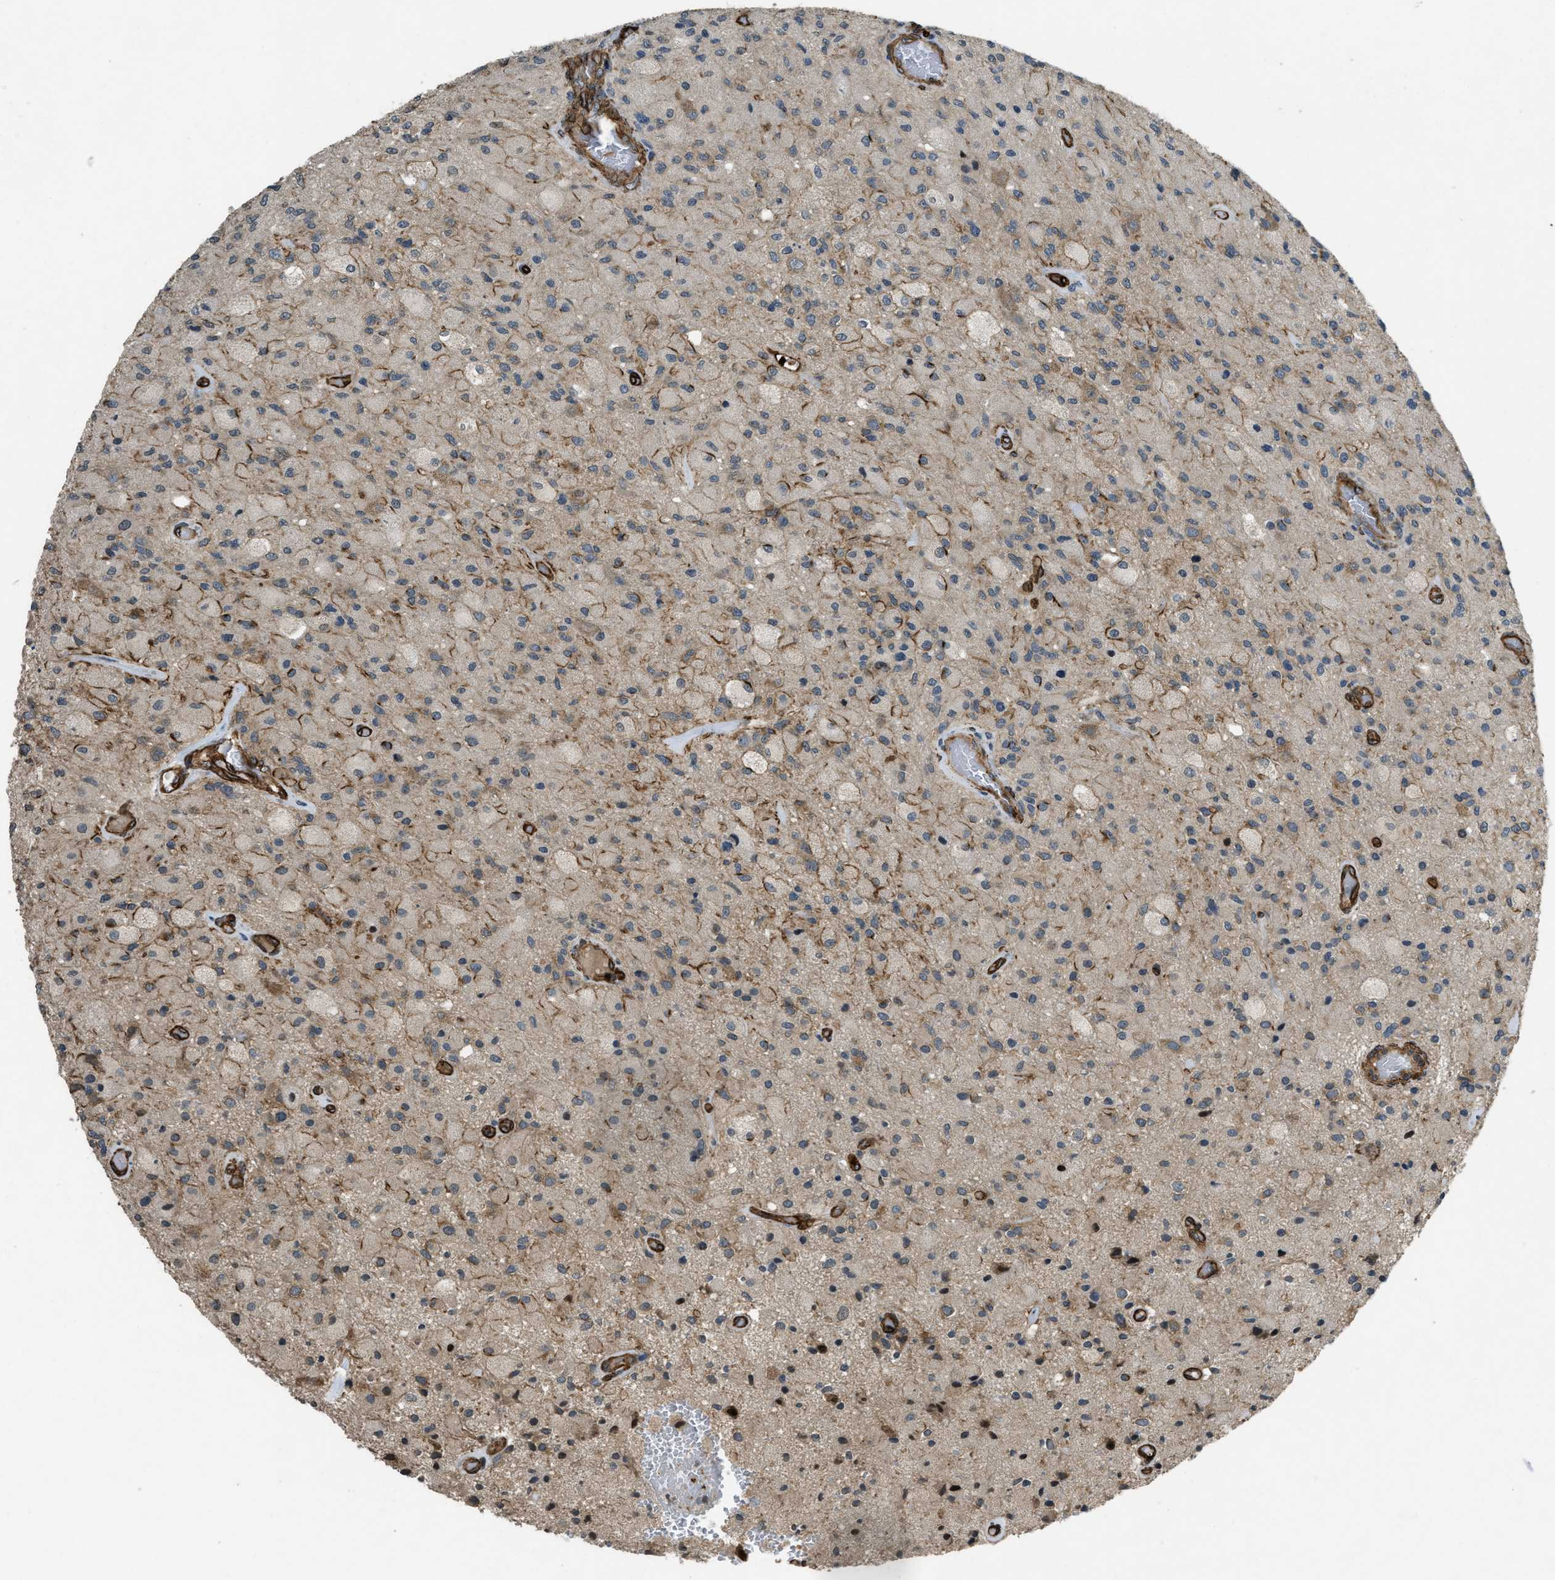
{"staining": {"intensity": "moderate", "quantity": "<25%", "location": "cytoplasmic/membranous"}, "tissue": "glioma", "cell_type": "Tumor cells", "image_type": "cancer", "snomed": [{"axis": "morphology", "description": "Normal tissue, NOS"}, {"axis": "morphology", "description": "Glioma, malignant, High grade"}, {"axis": "topography", "description": "Cerebral cortex"}], "caption": "The immunohistochemical stain highlights moderate cytoplasmic/membranous staining in tumor cells of high-grade glioma (malignant) tissue. Nuclei are stained in blue.", "gene": "NMB", "patient": {"sex": "male", "age": 77}}